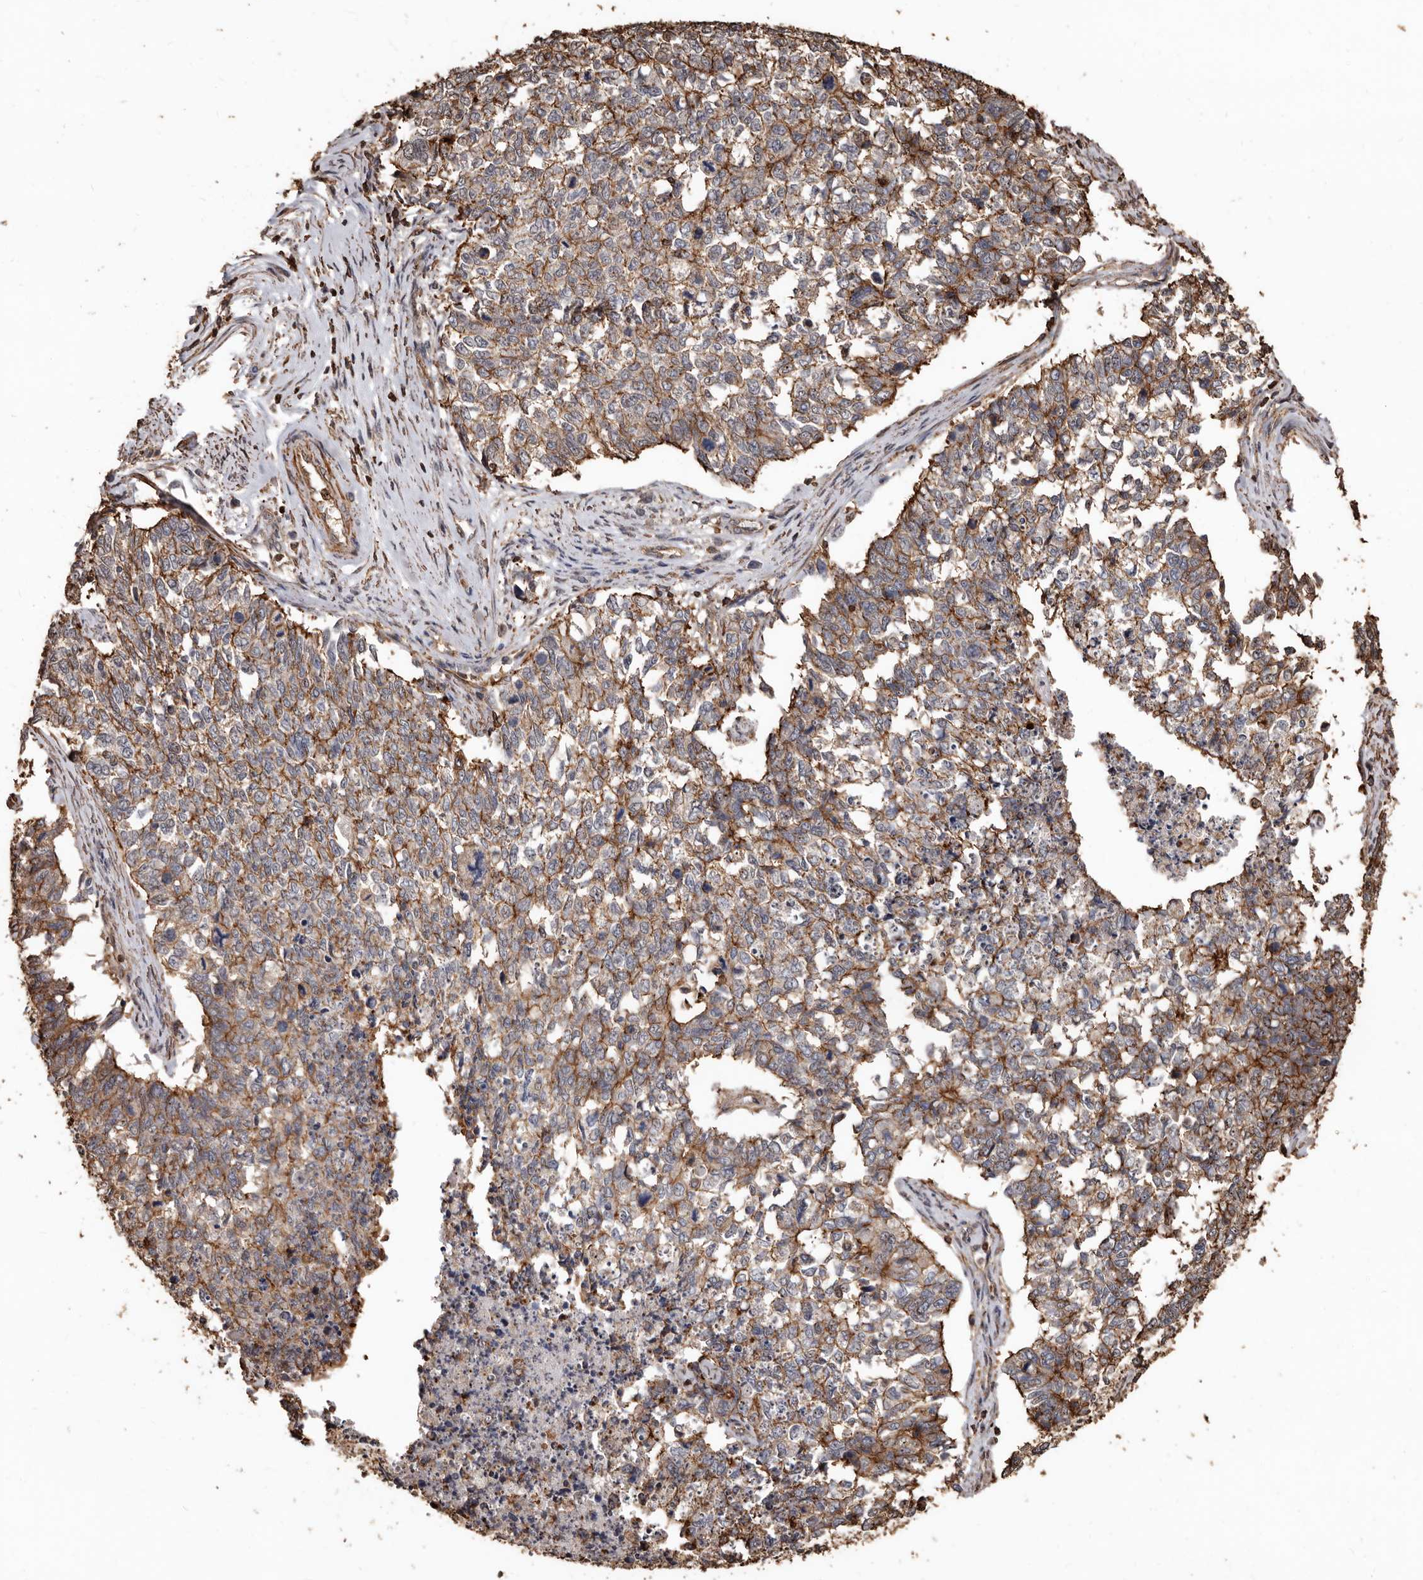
{"staining": {"intensity": "moderate", "quantity": ">75%", "location": "cytoplasmic/membranous"}, "tissue": "cervical cancer", "cell_type": "Tumor cells", "image_type": "cancer", "snomed": [{"axis": "morphology", "description": "Squamous cell carcinoma, NOS"}, {"axis": "topography", "description": "Cervix"}], "caption": "Immunohistochemical staining of human squamous cell carcinoma (cervical) displays medium levels of moderate cytoplasmic/membranous positivity in about >75% of tumor cells.", "gene": "GSK3A", "patient": {"sex": "female", "age": 63}}